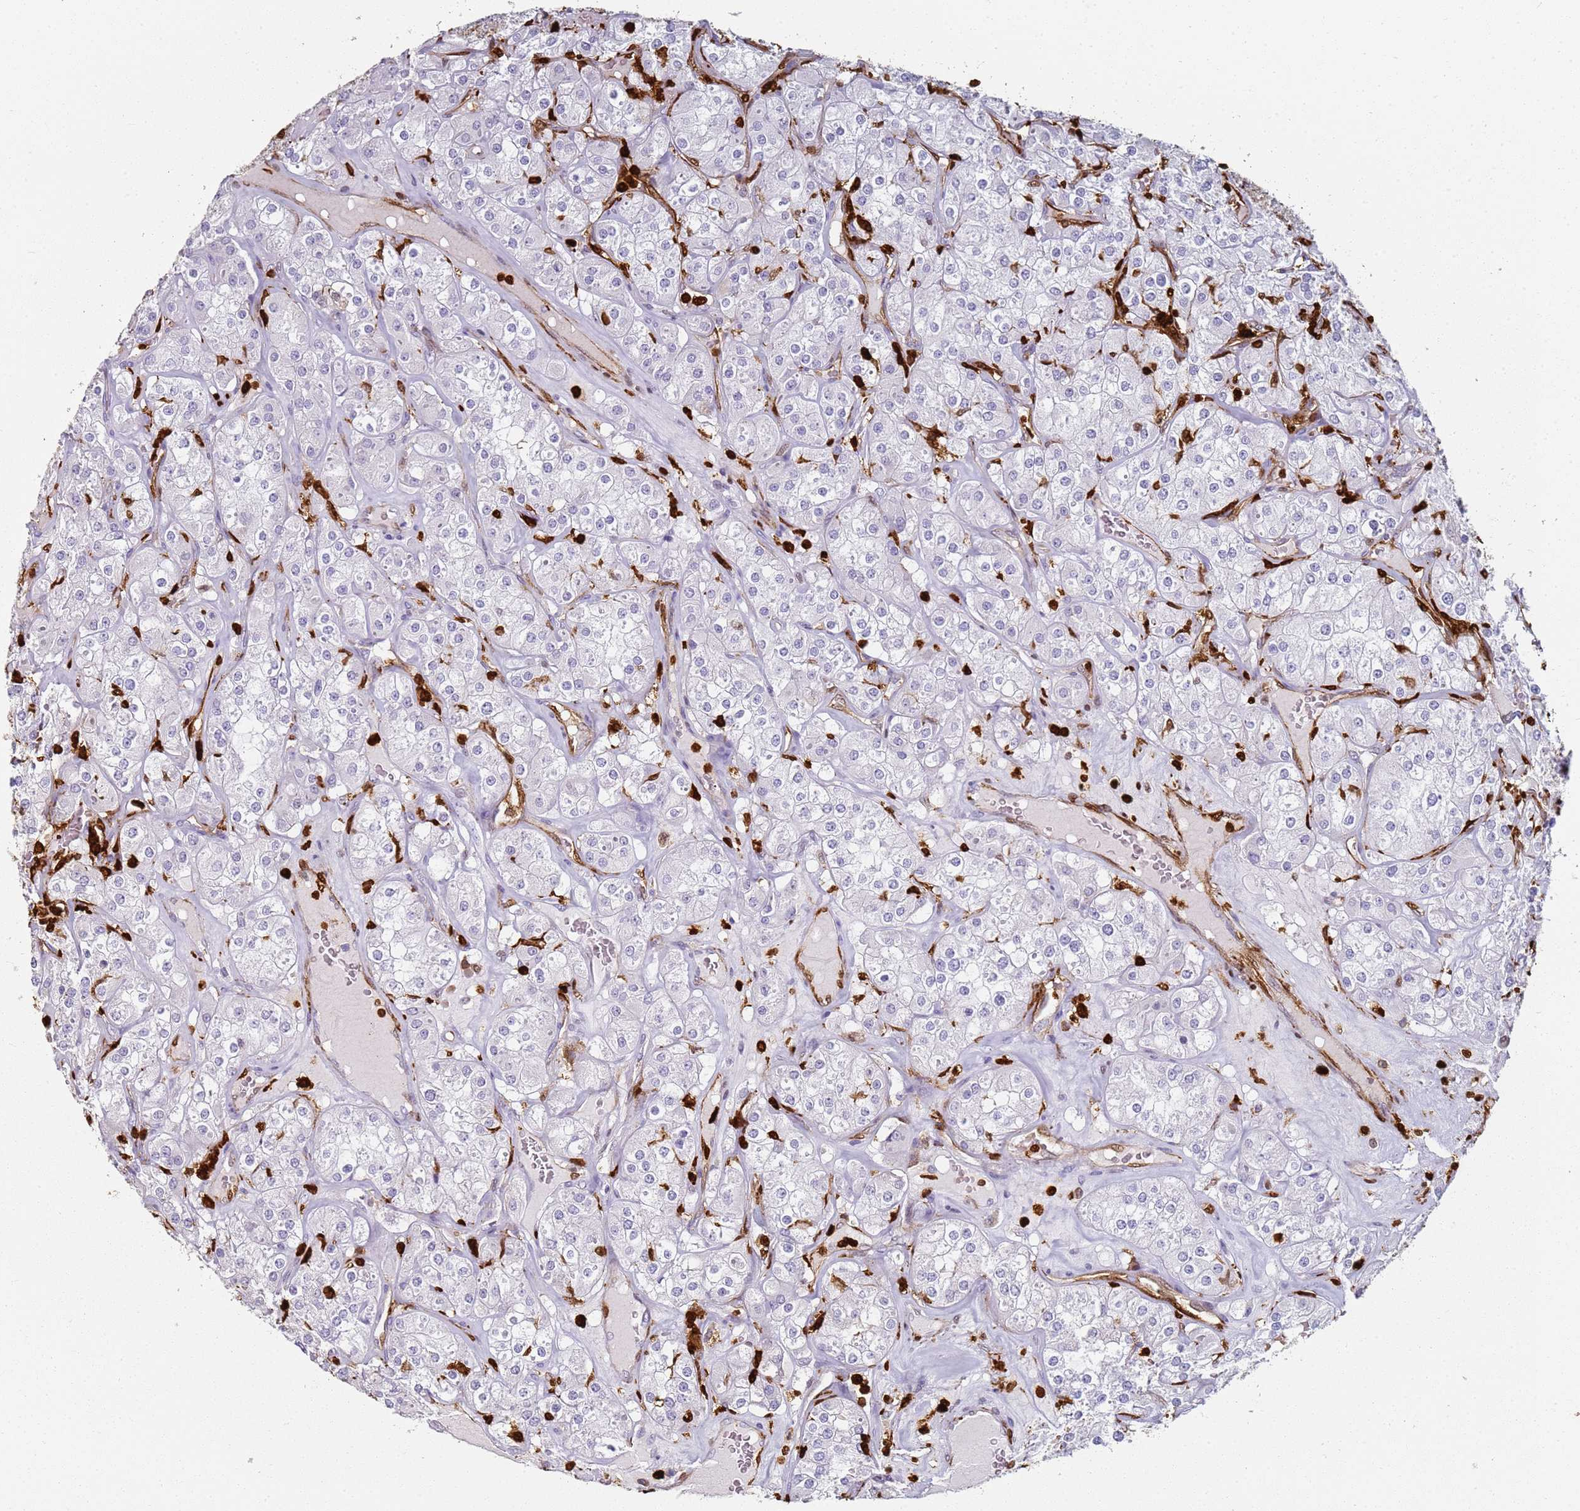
{"staining": {"intensity": "negative", "quantity": "none", "location": "none"}, "tissue": "renal cancer", "cell_type": "Tumor cells", "image_type": "cancer", "snomed": [{"axis": "morphology", "description": "Adenocarcinoma, NOS"}, {"axis": "topography", "description": "Kidney"}], "caption": "An IHC micrograph of renal adenocarcinoma is shown. There is no staining in tumor cells of renal adenocarcinoma.", "gene": "S100A4", "patient": {"sex": "male", "age": 77}}